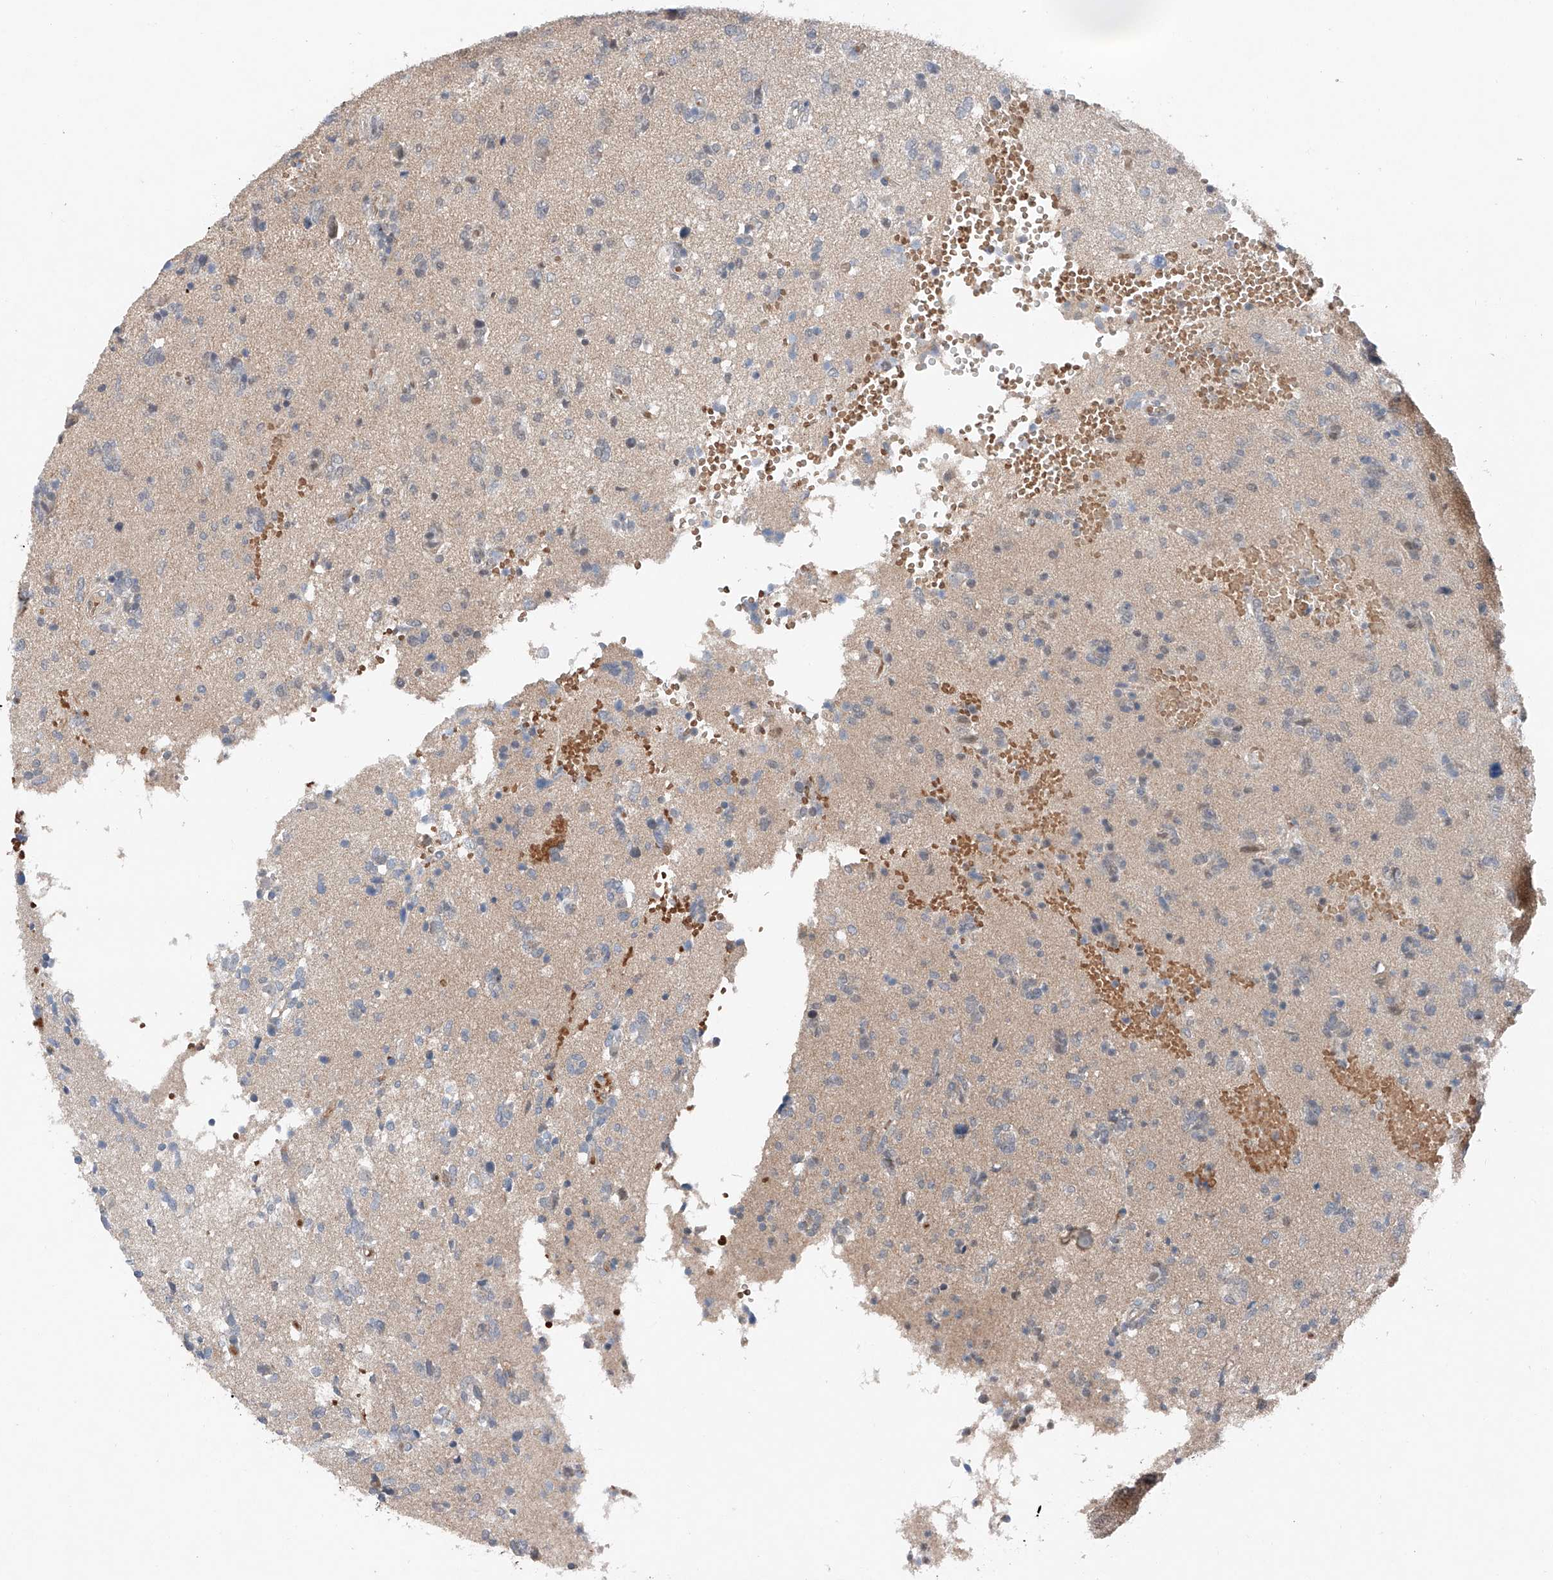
{"staining": {"intensity": "negative", "quantity": "none", "location": "none"}, "tissue": "glioma", "cell_type": "Tumor cells", "image_type": "cancer", "snomed": [{"axis": "morphology", "description": "Glioma, malignant, High grade"}, {"axis": "topography", "description": "Brain"}], "caption": "A high-resolution histopathology image shows immunohistochemistry (IHC) staining of glioma, which displays no significant staining in tumor cells. (DAB (3,3'-diaminobenzidine) IHC, high magnification).", "gene": "TBX4", "patient": {"sex": "female", "age": 59}}